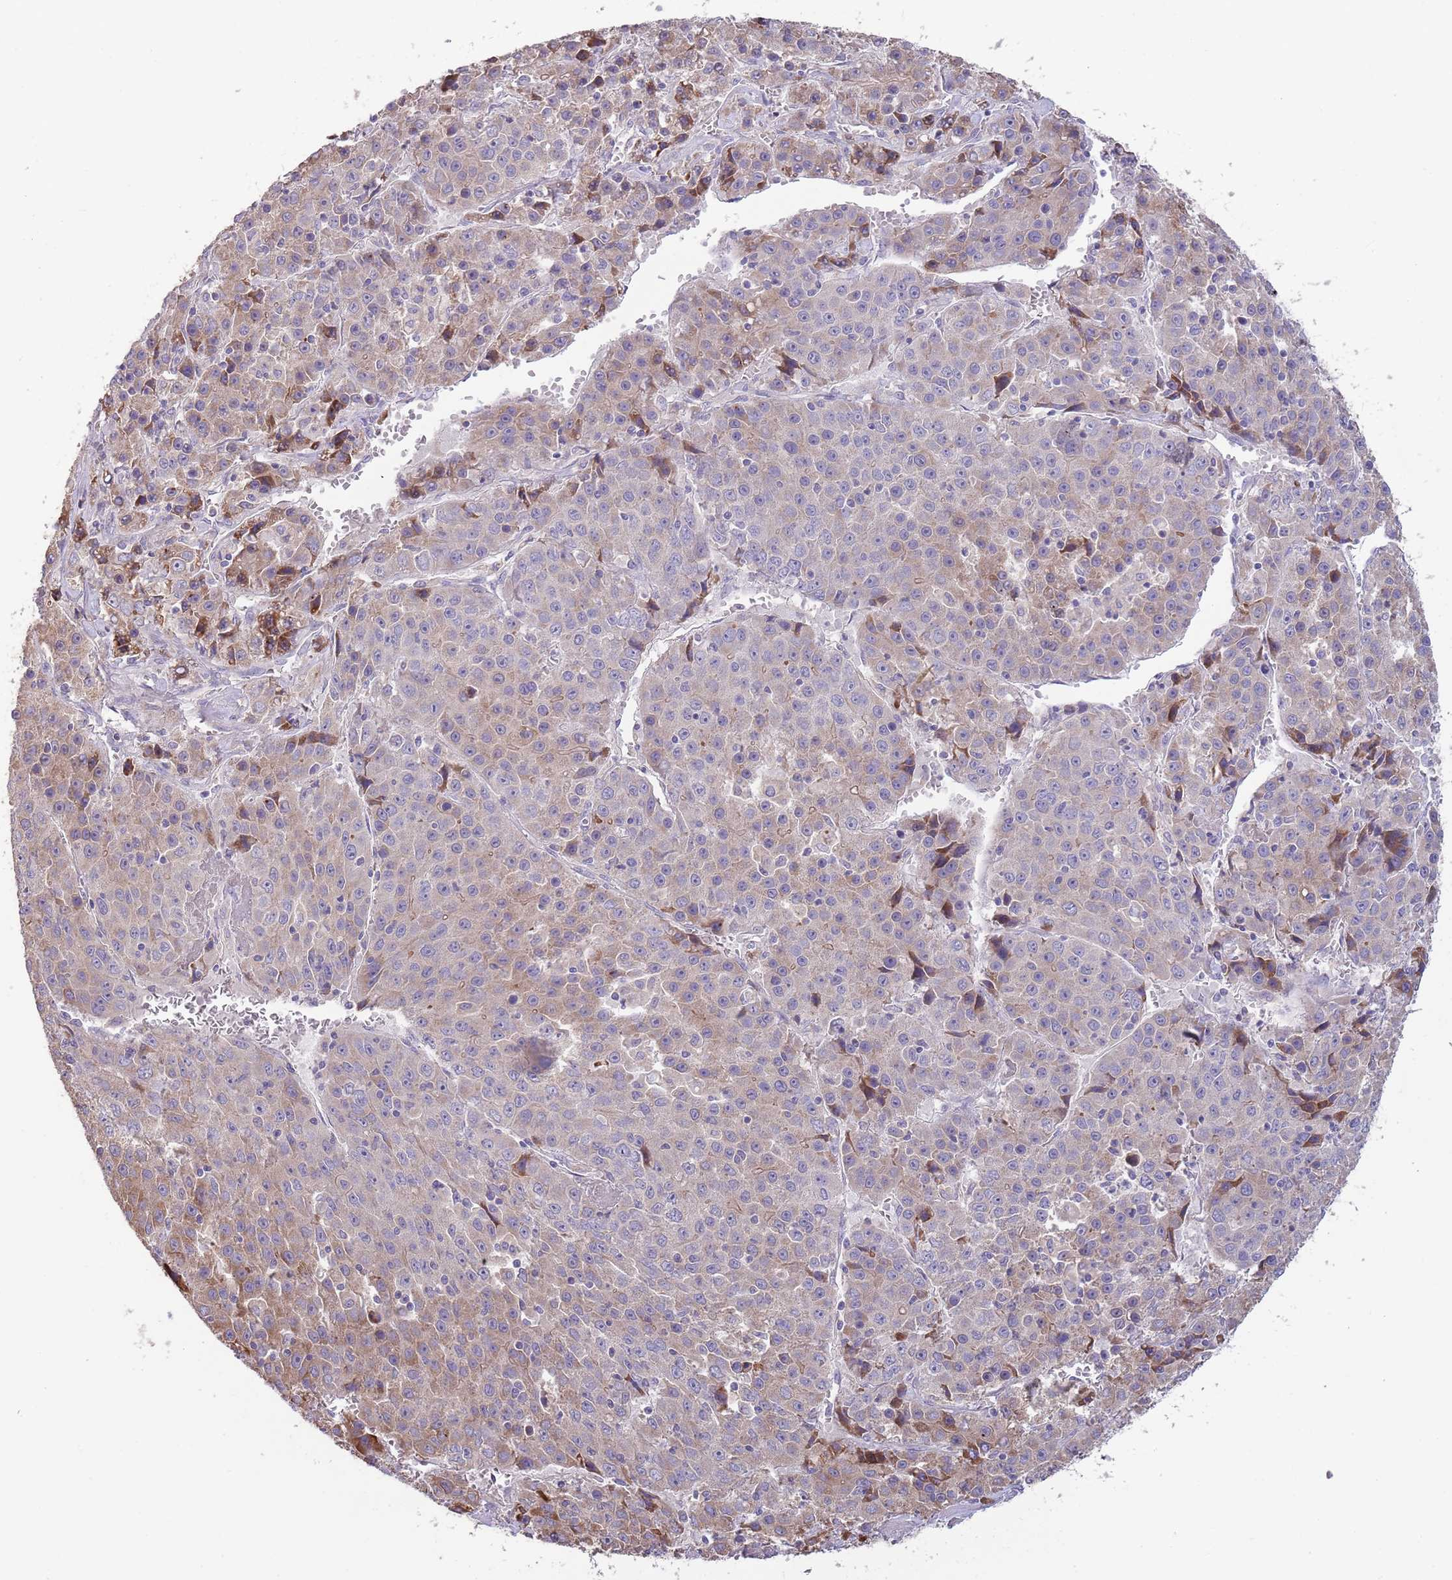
{"staining": {"intensity": "moderate", "quantity": "25%-75%", "location": "cytoplasmic/membranous"}, "tissue": "liver cancer", "cell_type": "Tumor cells", "image_type": "cancer", "snomed": [{"axis": "morphology", "description": "Carcinoma, Hepatocellular, NOS"}, {"axis": "topography", "description": "Liver"}], "caption": "DAB immunohistochemical staining of human liver cancer demonstrates moderate cytoplasmic/membranous protein expression in about 25%-75% of tumor cells.", "gene": "SUSD1", "patient": {"sex": "female", "age": 53}}